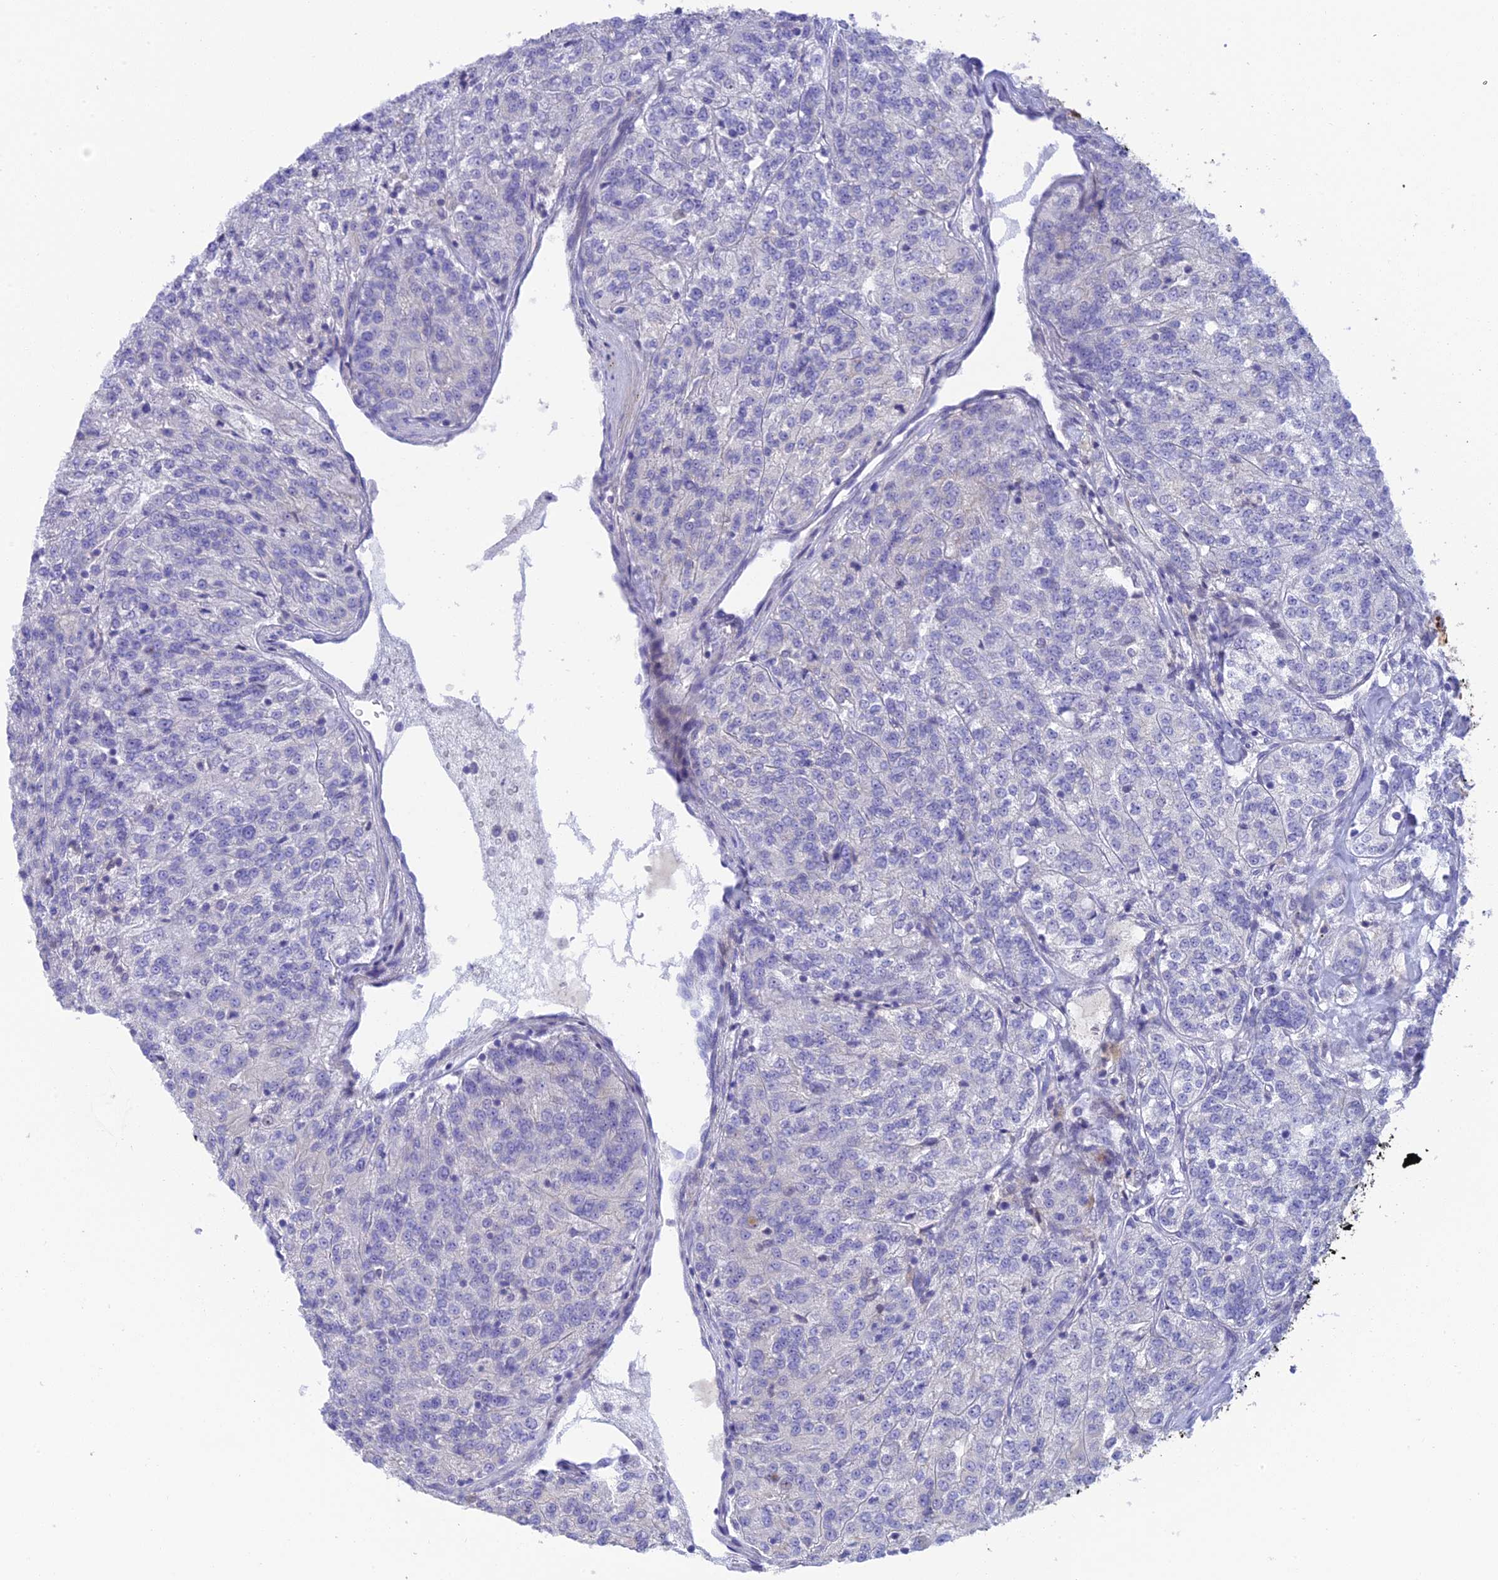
{"staining": {"intensity": "negative", "quantity": "none", "location": "none"}, "tissue": "renal cancer", "cell_type": "Tumor cells", "image_type": "cancer", "snomed": [{"axis": "morphology", "description": "Adenocarcinoma, NOS"}, {"axis": "topography", "description": "Kidney"}], "caption": "A histopathology image of human adenocarcinoma (renal) is negative for staining in tumor cells.", "gene": "BMT2", "patient": {"sex": "female", "age": 63}}